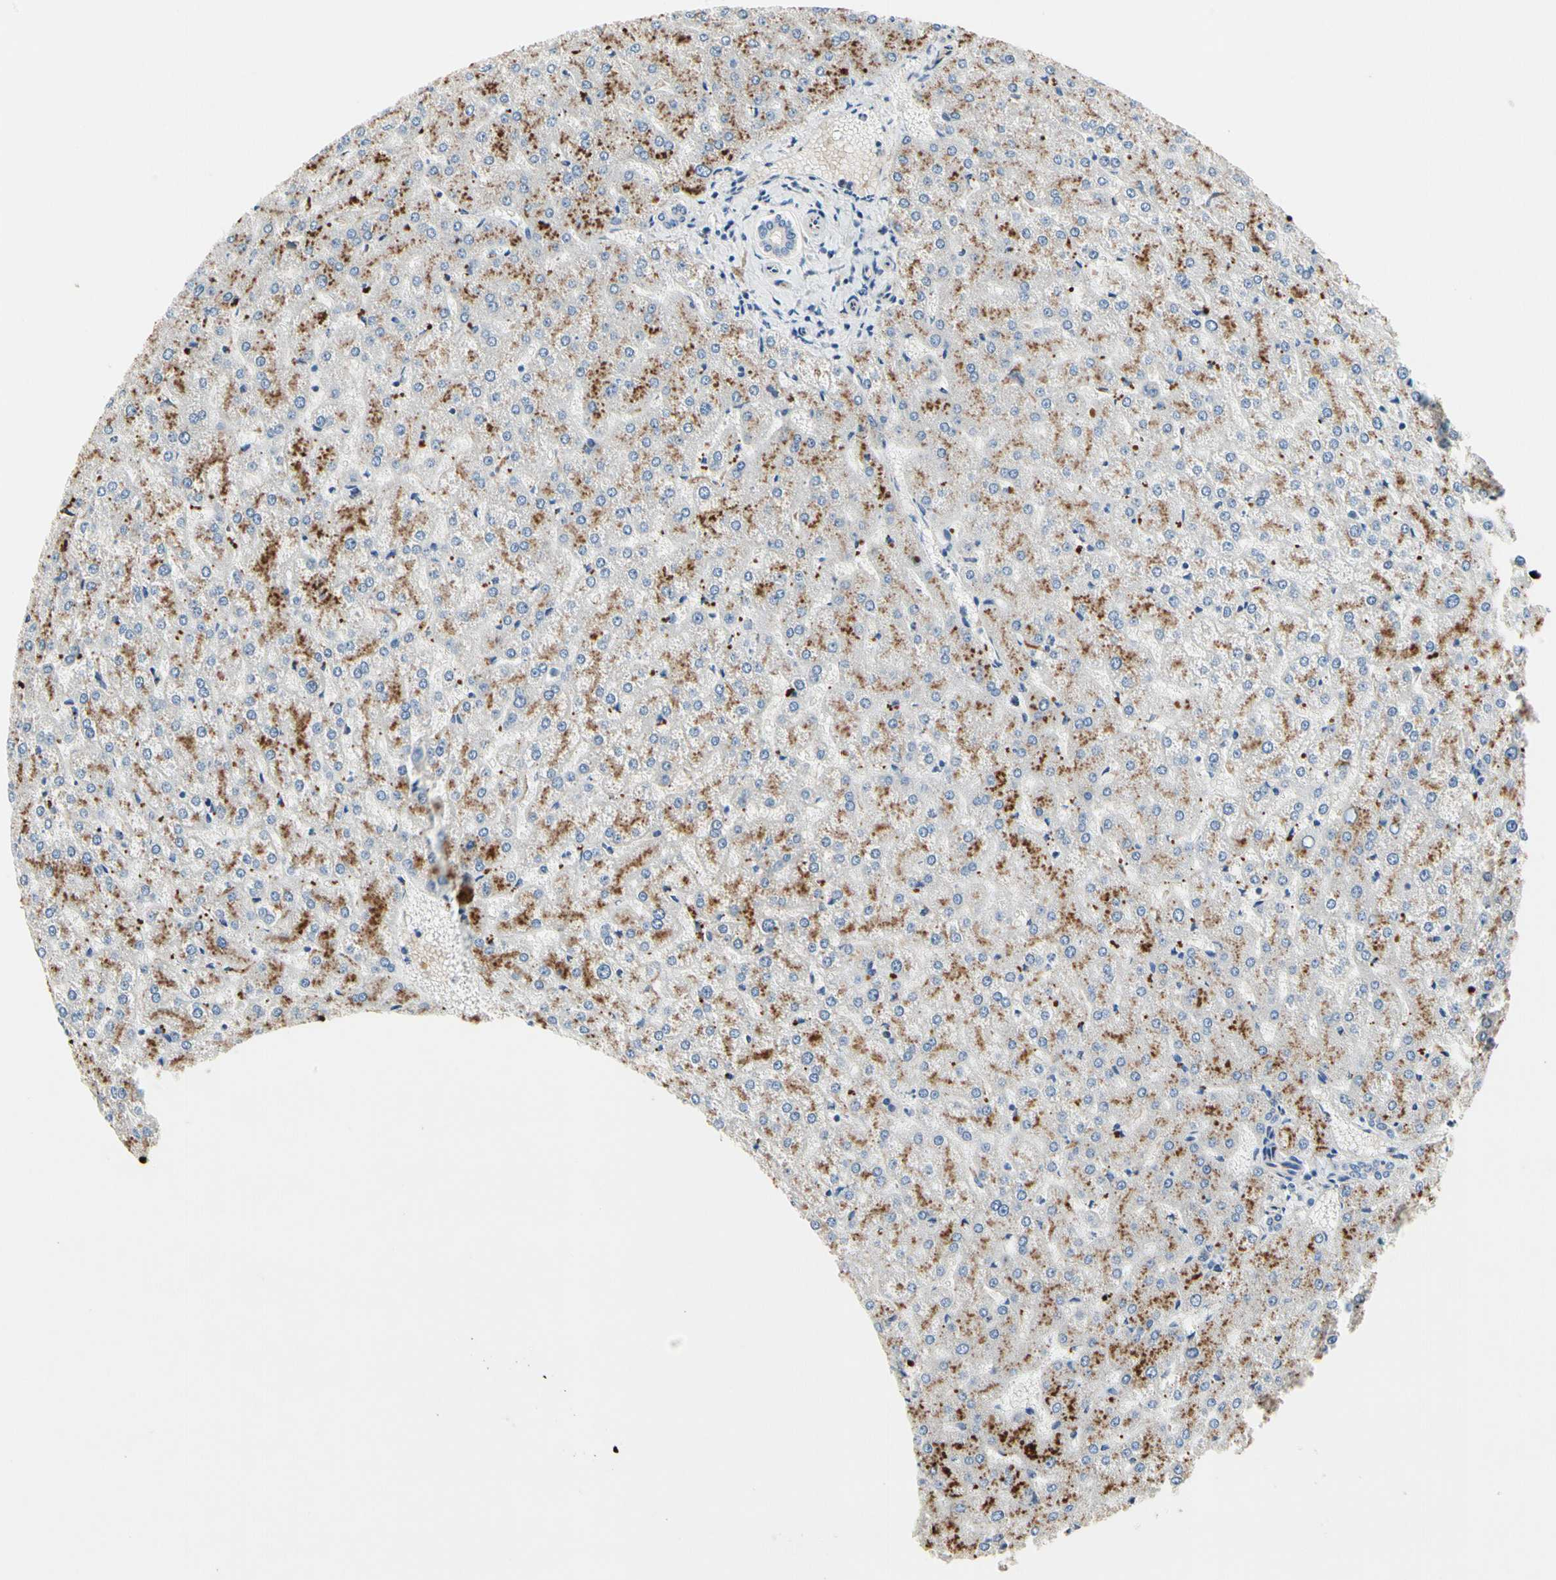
{"staining": {"intensity": "negative", "quantity": "none", "location": "none"}, "tissue": "liver", "cell_type": "Cholangiocytes", "image_type": "normal", "snomed": [{"axis": "morphology", "description": "Normal tissue, NOS"}, {"axis": "topography", "description": "Liver"}], "caption": "Unremarkable liver was stained to show a protein in brown. There is no significant positivity in cholangiocytes. (DAB (3,3'-diaminobenzidine) immunohistochemistry (IHC), high magnification).", "gene": "RETSAT", "patient": {"sex": "female", "age": 32}}